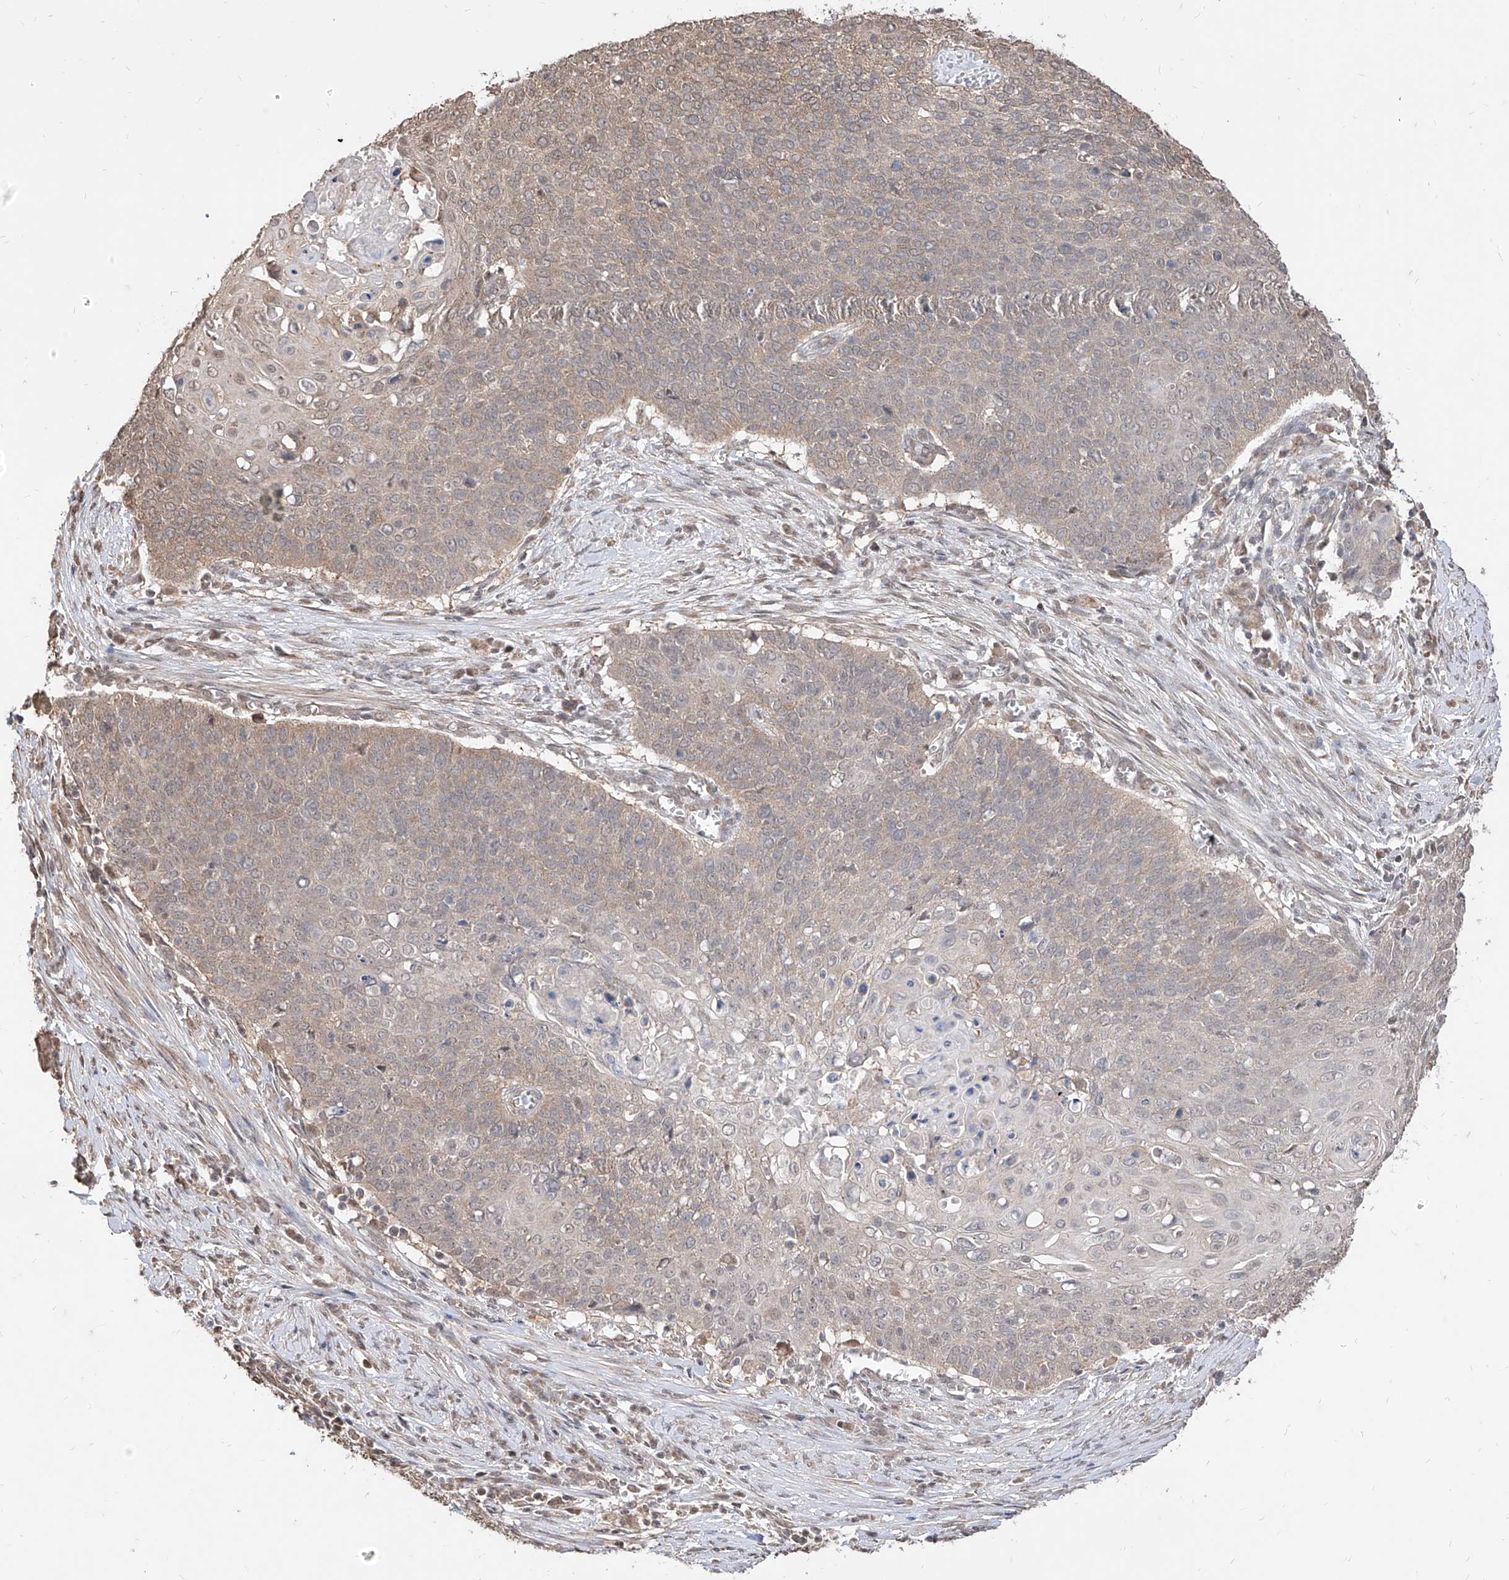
{"staining": {"intensity": "weak", "quantity": "25%-75%", "location": "cytoplasmic/membranous"}, "tissue": "cervical cancer", "cell_type": "Tumor cells", "image_type": "cancer", "snomed": [{"axis": "morphology", "description": "Squamous cell carcinoma, NOS"}, {"axis": "topography", "description": "Cervix"}], "caption": "Tumor cells reveal low levels of weak cytoplasmic/membranous staining in about 25%-75% of cells in human cervical cancer. (Brightfield microscopy of DAB IHC at high magnification).", "gene": "C8orf82", "patient": {"sex": "female", "age": 39}}